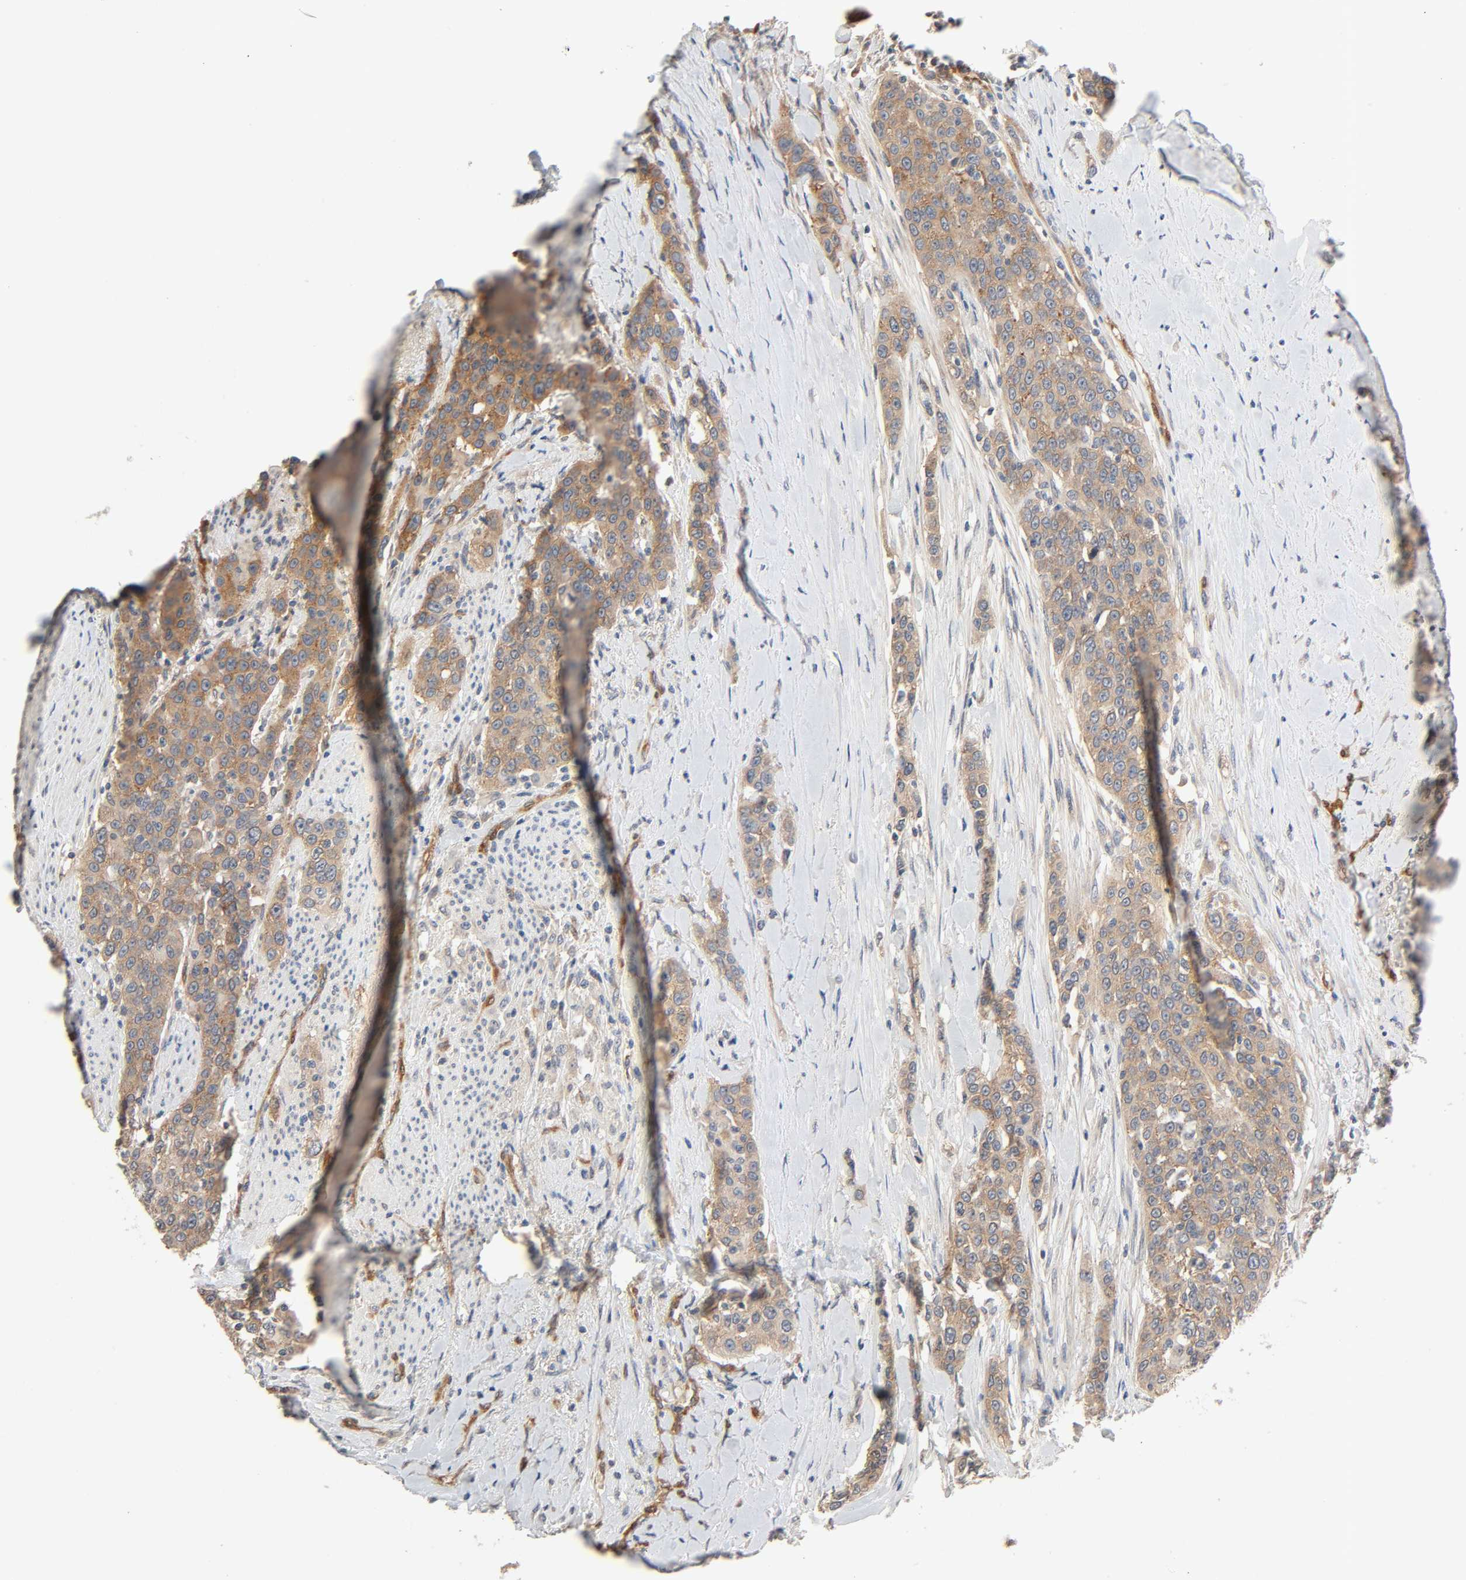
{"staining": {"intensity": "moderate", "quantity": "25%-75%", "location": "cytoplasmic/membranous"}, "tissue": "urothelial cancer", "cell_type": "Tumor cells", "image_type": "cancer", "snomed": [{"axis": "morphology", "description": "Urothelial carcinoma, High grade"}, {"axis": "topography", "description": "Urinary bladder"}], "caption": "This is an image of immunohistochemistry staining of high-grade urothelial carcinoma, which shows moderate positivity in the cytoplasmic/membranous of tumor cells.", "gene": "PTK2", "patient": {"sex": "female", "age": 80}}